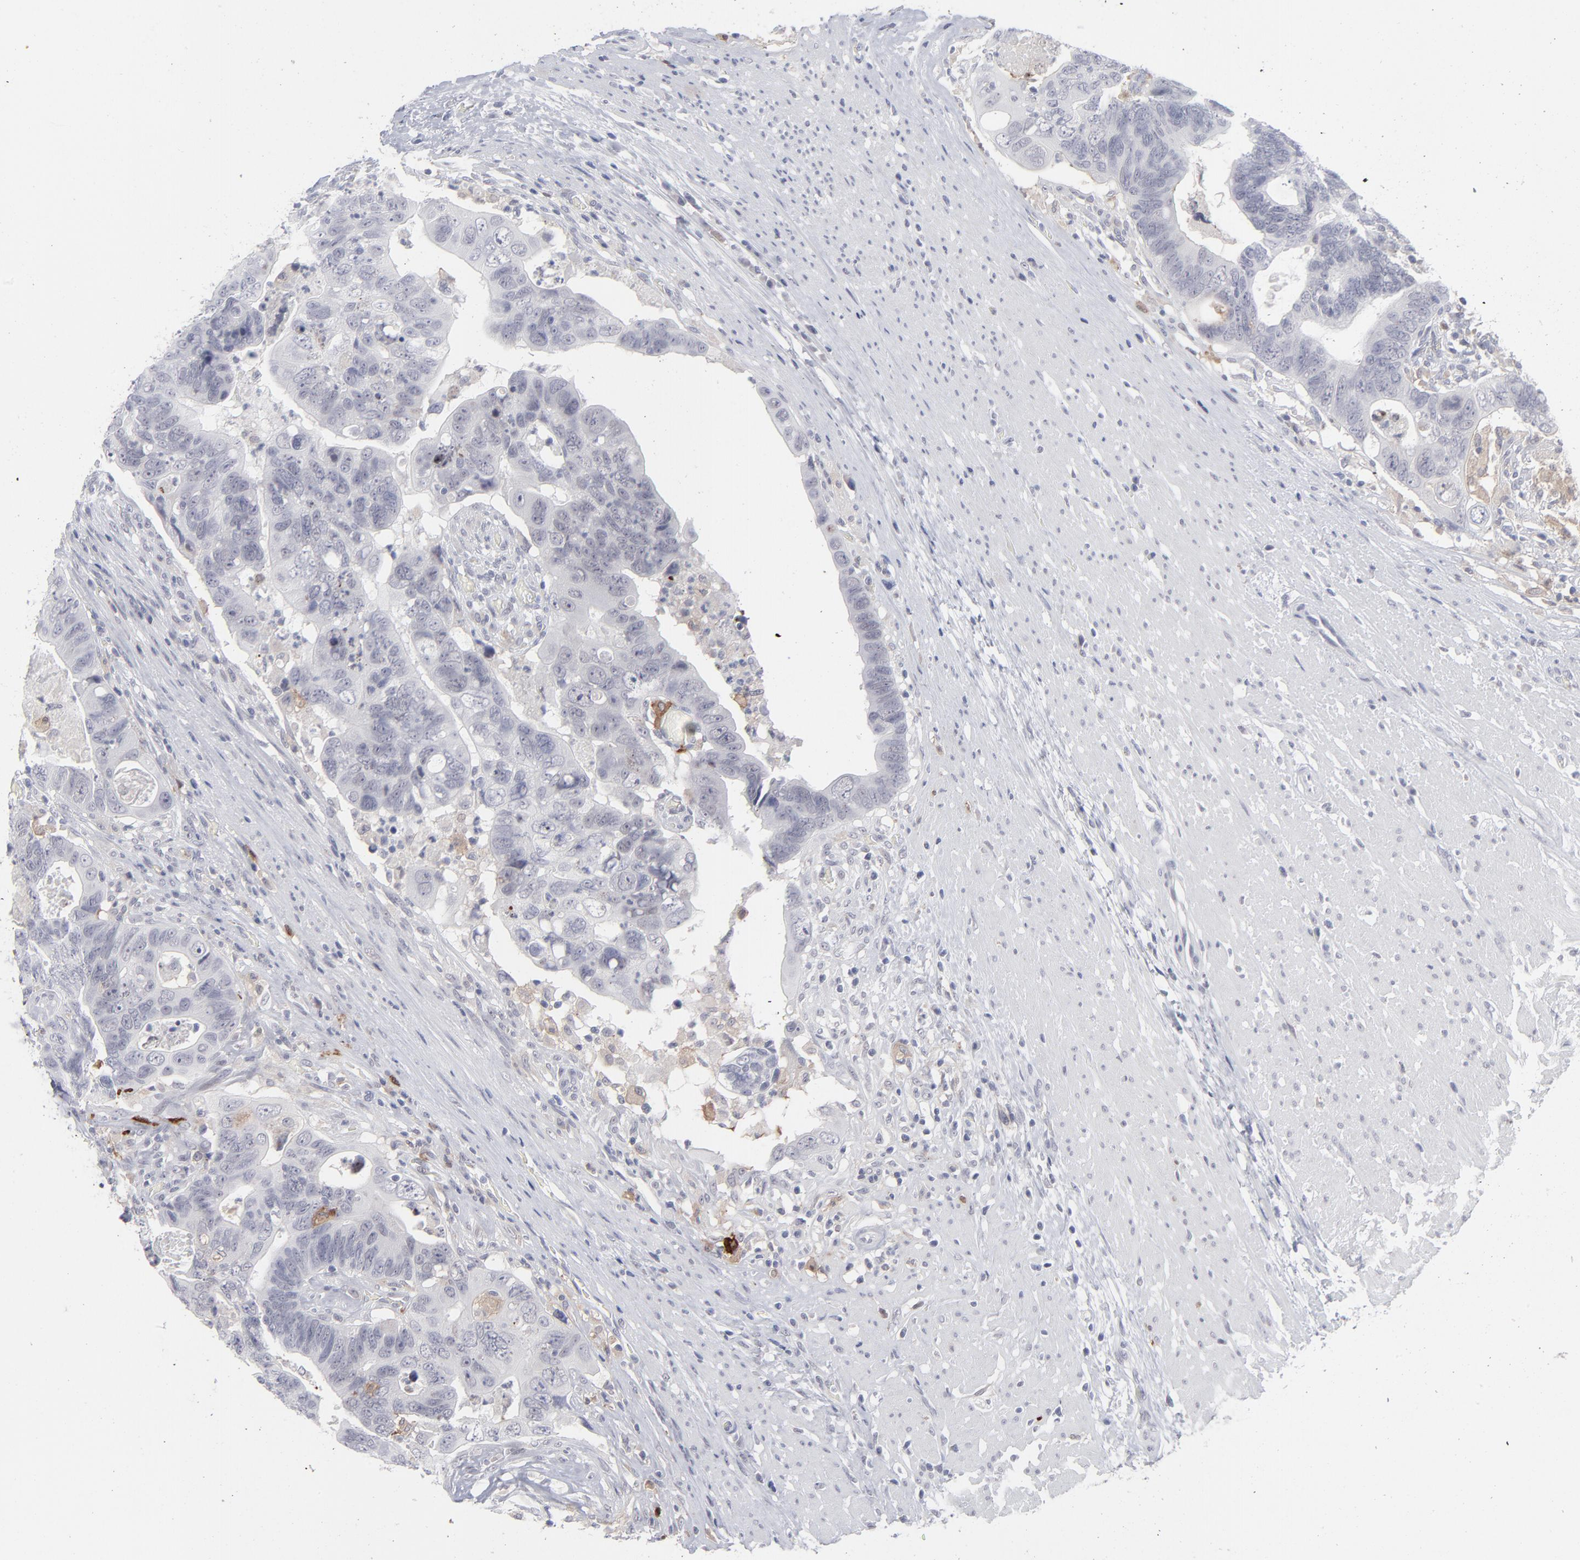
{"staining": {"intensity": "negative", "quantity": "none", "location": "none"}, "tissue": "colorectal cancer", "cell_type": "Tumor cells", "image_type": "cancer", "snomed": [{"axis": "morphology", "description": "Adenocarcinoma, NOS"}, {"axis": "topography", "description": "Rectum"}], "caption": "Immunohistochemistry (IHC) image of colorectal cancer stained for a protein (brown), which exhibits no staining in tumor cells.", "gene": "CCR2", "patient": {"sex": "male", "age": 53}}